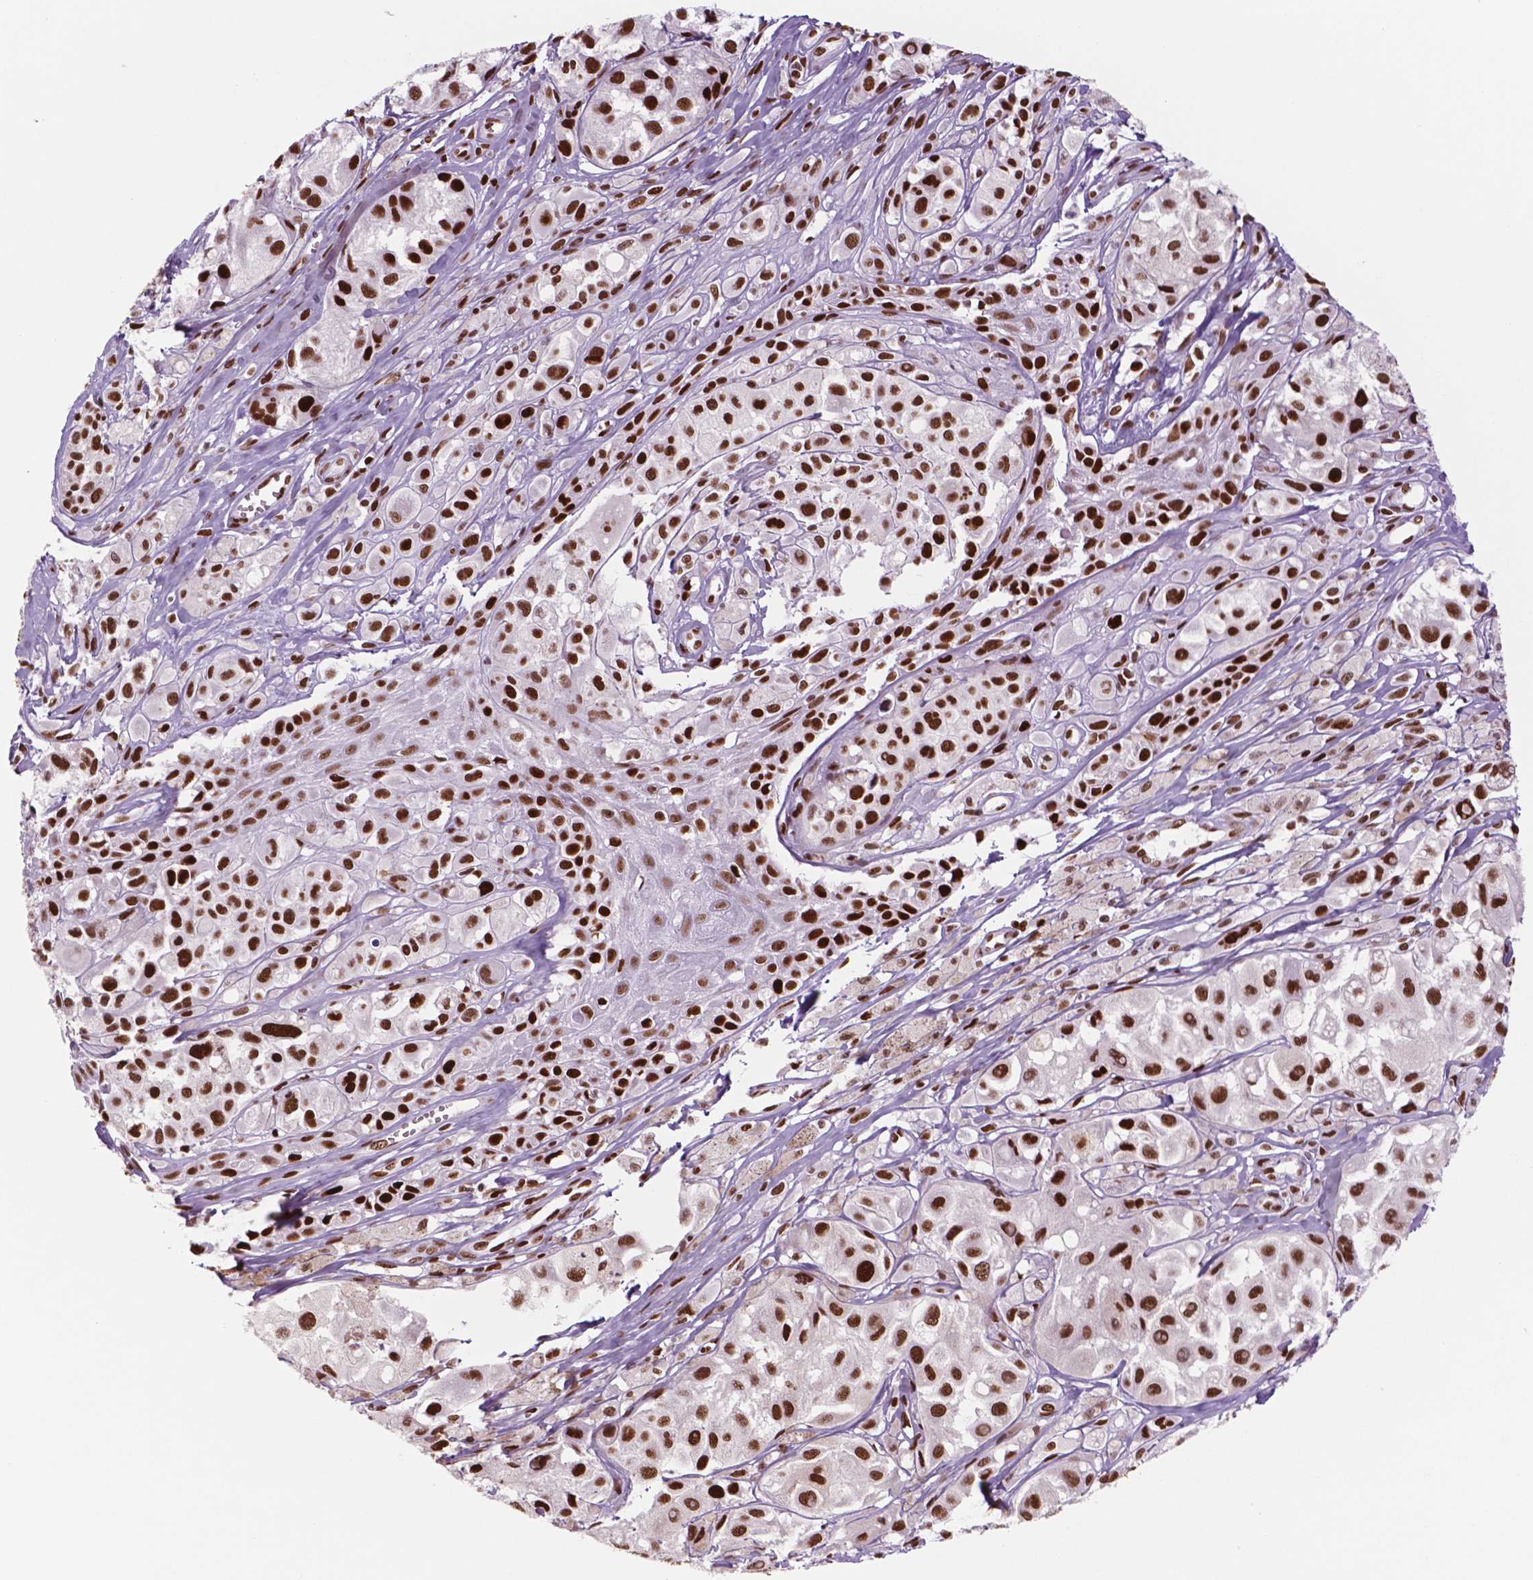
{"staining": {"intensity": "strong", "quantity": ">75%", "location": "nuclear"}, "tissue": "melanoma", "cell_type": "Tumor cells", "image_type": "cancer", "snomed": [{"axis": "morphology", "description": "Malignant melanoma, NOS"}, {"axis": "topography", "description": "Skin"}], "caption": "The micrograph demonstrates a brown stain indicating the presence of a protein in the nuclear of tumor cells in malignant melanoma.", "gene": "MSH6", "patient": {"sex": "male", "age": 77}}